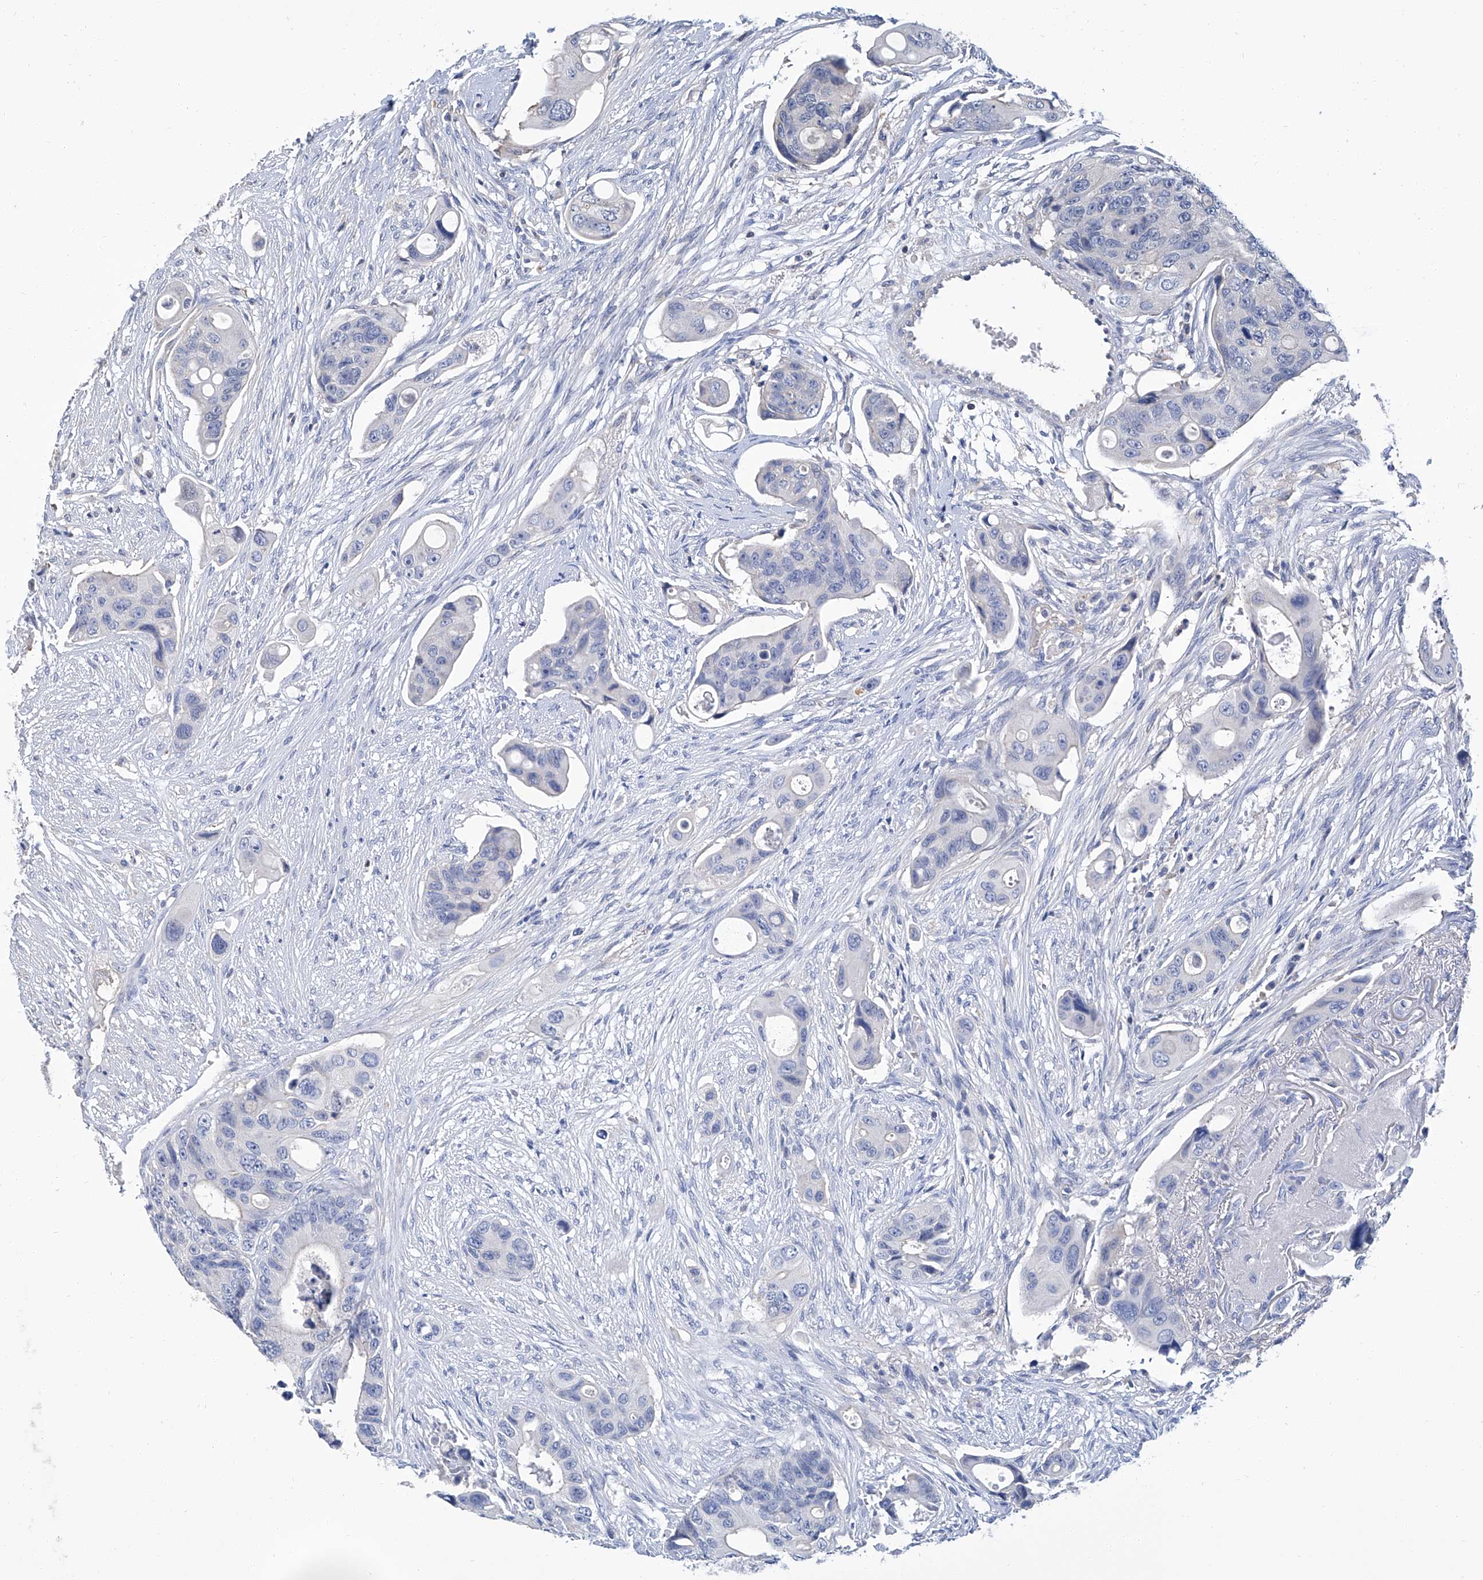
{"staining": {"intensity": "negative", "quantity": "none", "location": "none"}, "tissue": "colorectal cancer", "cell_type": "Tumor cells", "image_type": "cancer", "snomed": [{"axis": "morphology", "description": "Adenocarcinoma, NOS"}, {"axis": "topography", "description": "Colon"}], "caption": "Human colorectal cancer stained for a protein using IHC exhibits no expression in tumor cells.", "gene": "GPT", "patient": {"sex": "female", "age": 57}}